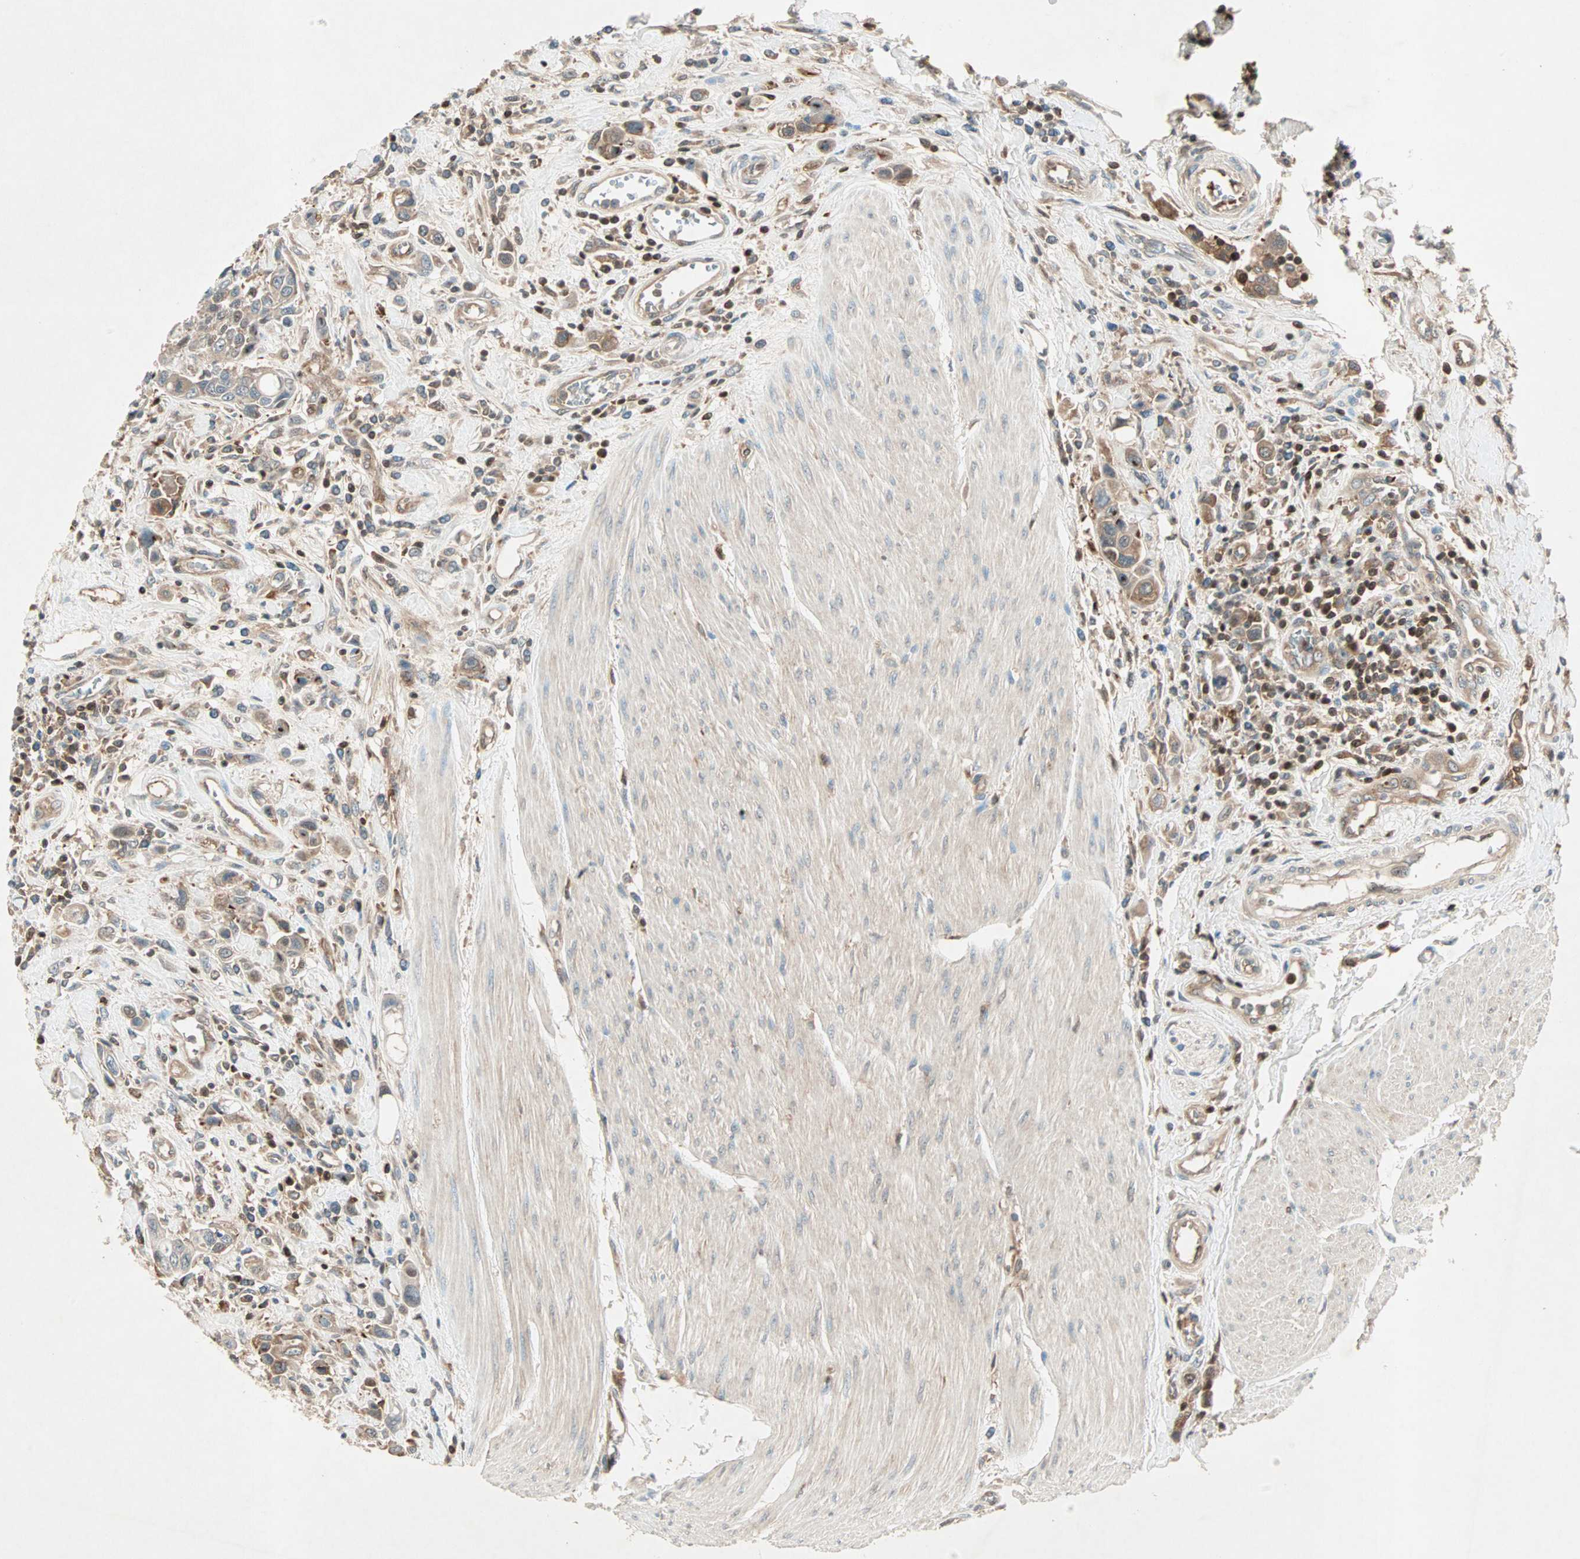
{"staining": {"intensity": "moderate", "quantity": ">75%", "location": "cytoplasmic/membranous"}, "tissue": "urothelial cancer", "cell_type": "Tumor cells", "image_type": "cancer", "snomed": [{"axis": "morphology", "description": "Urothelial carcinoma, High grade"}, {"axis": "topography", "description": "Urinary bladder"}], "caption": "Urothelial cancer stained with a protein marker exhibits moderate staining in tumor cells.", "gene": "TEC", "patient": {"sex": "male", "age": 50}}